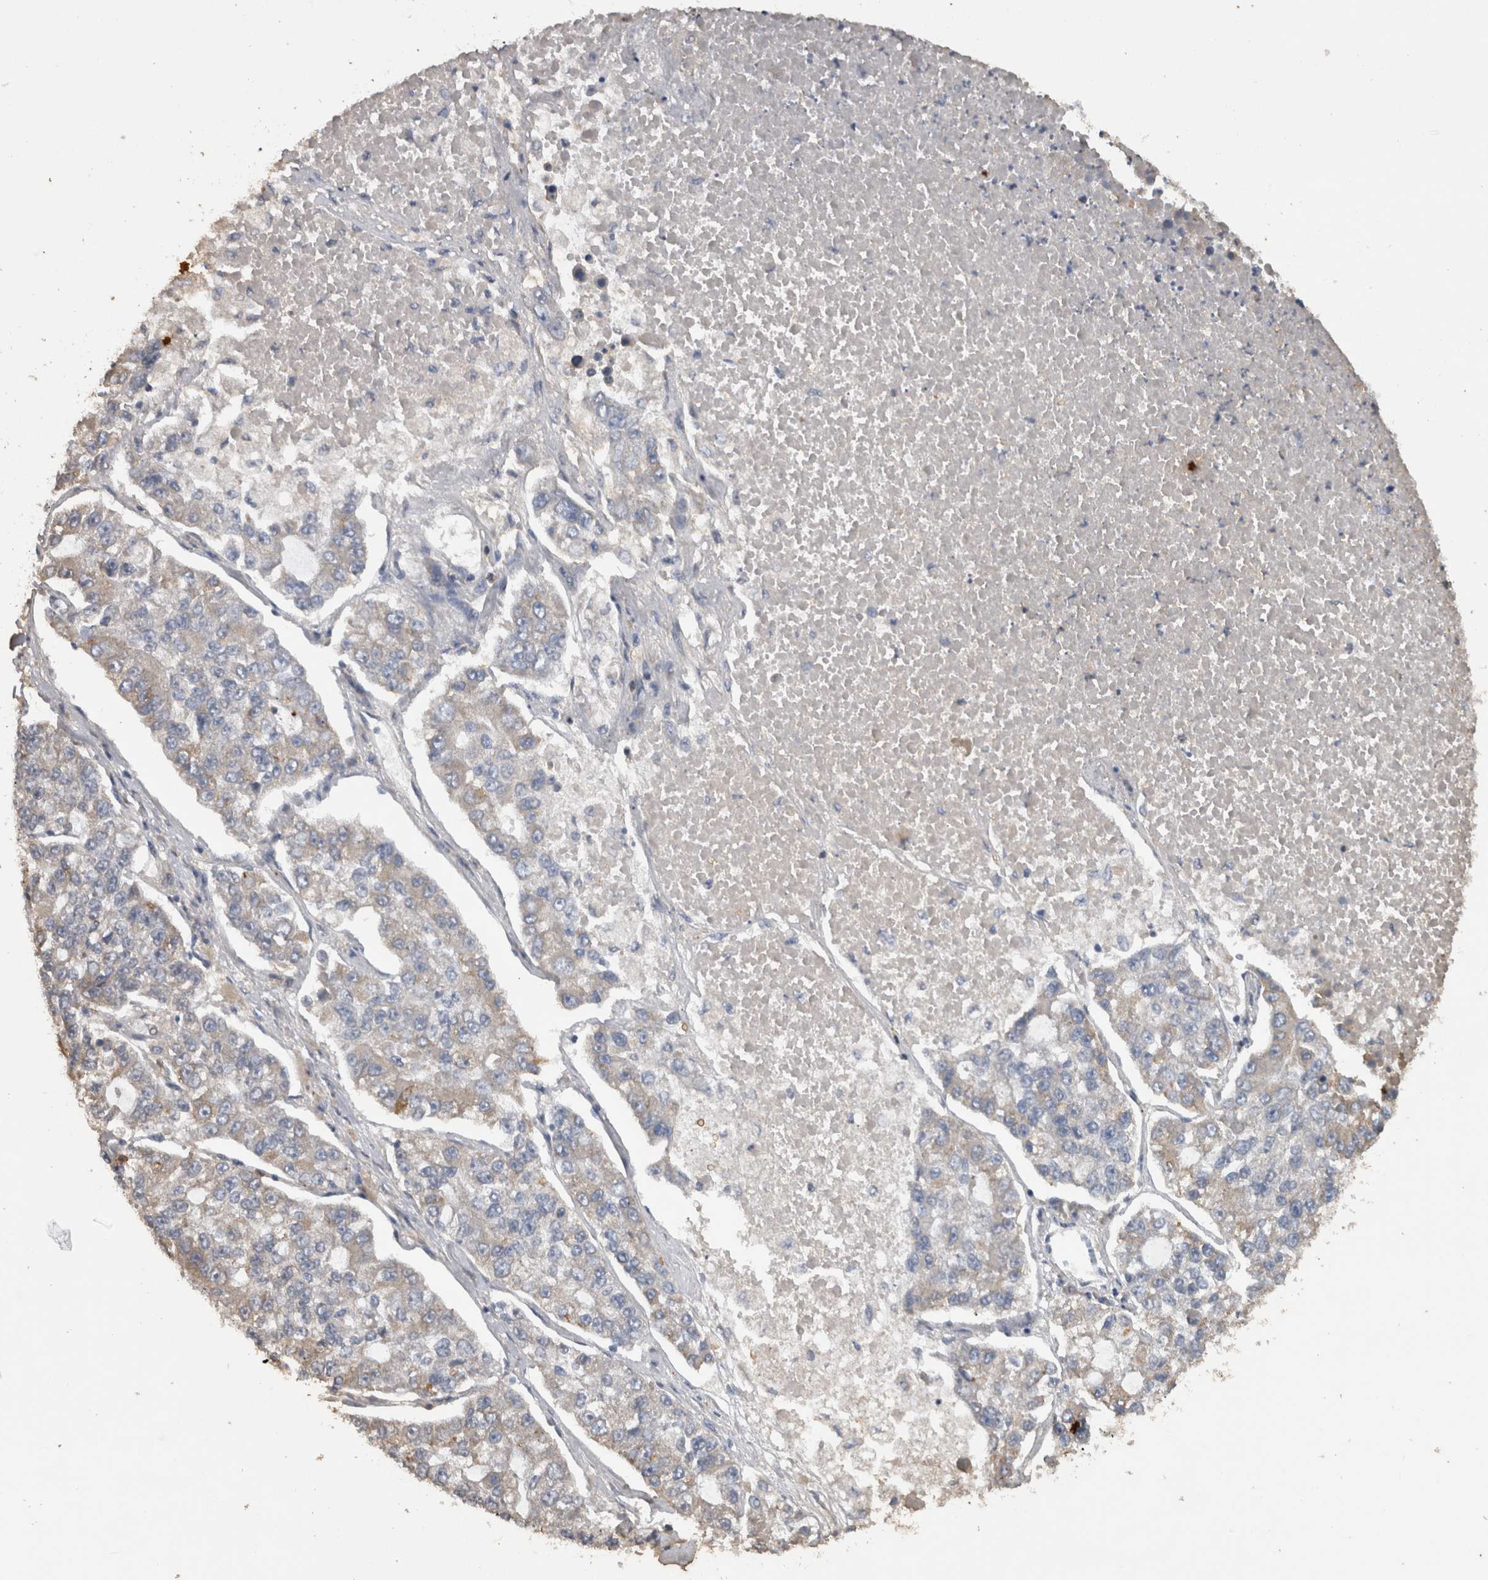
{"staining": {"intensity": "negative", "quantity": "none", "location": "none"}, "tissue": "lung cancer", "cell_type": "Tumor cells", "image_type": "cancer", "snomed": [{"axis": "morphology", "description": "Adenocarcinoma, NOS"}, {"axis": "topography", "description": "Lung"}], "caption": "A high-resolution micrograph shows immunohistochemistry staining of lung adenocarcinoma, which reveals no significant expression in tumor cells.", "gene": "TMED7", "patient": {"sex": "male", "age": 49}}